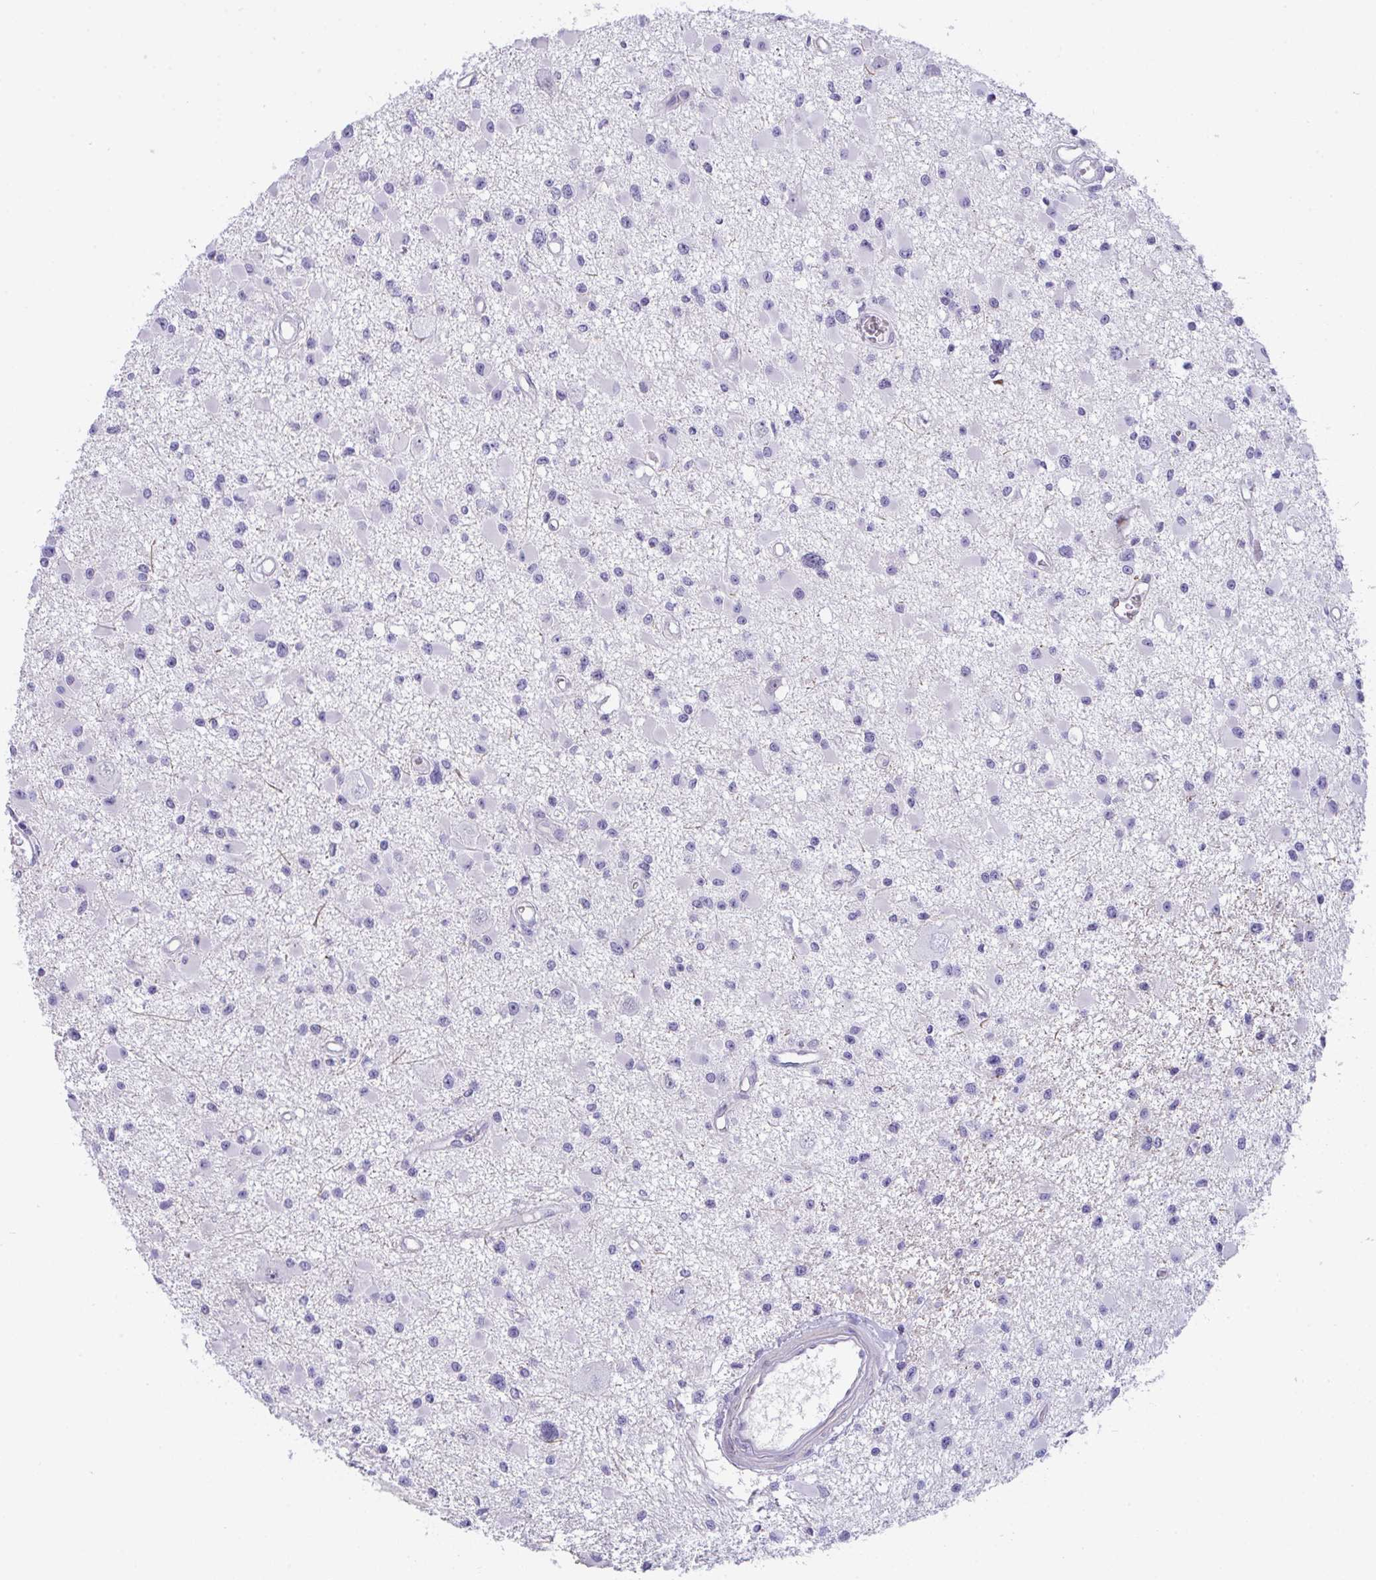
{"staining": {"intensity": "negative", "quantity": "none", "location": "none"}, "tissue": "glioma", "cell_type": "Tumor cells", "image_type": "cancer", "snomed": [{"axis": "morphology", "description": "Glioma, malignant, High grade"}, {"axis": "topography", "description": "Brain"}], "caption": "Malignant glioma (high-grade) was stained to show a protein in brown. There is no significant expression in tumor cells.", "gene": "KMT2E", "patient": {"sex": "male", "age": 54}}